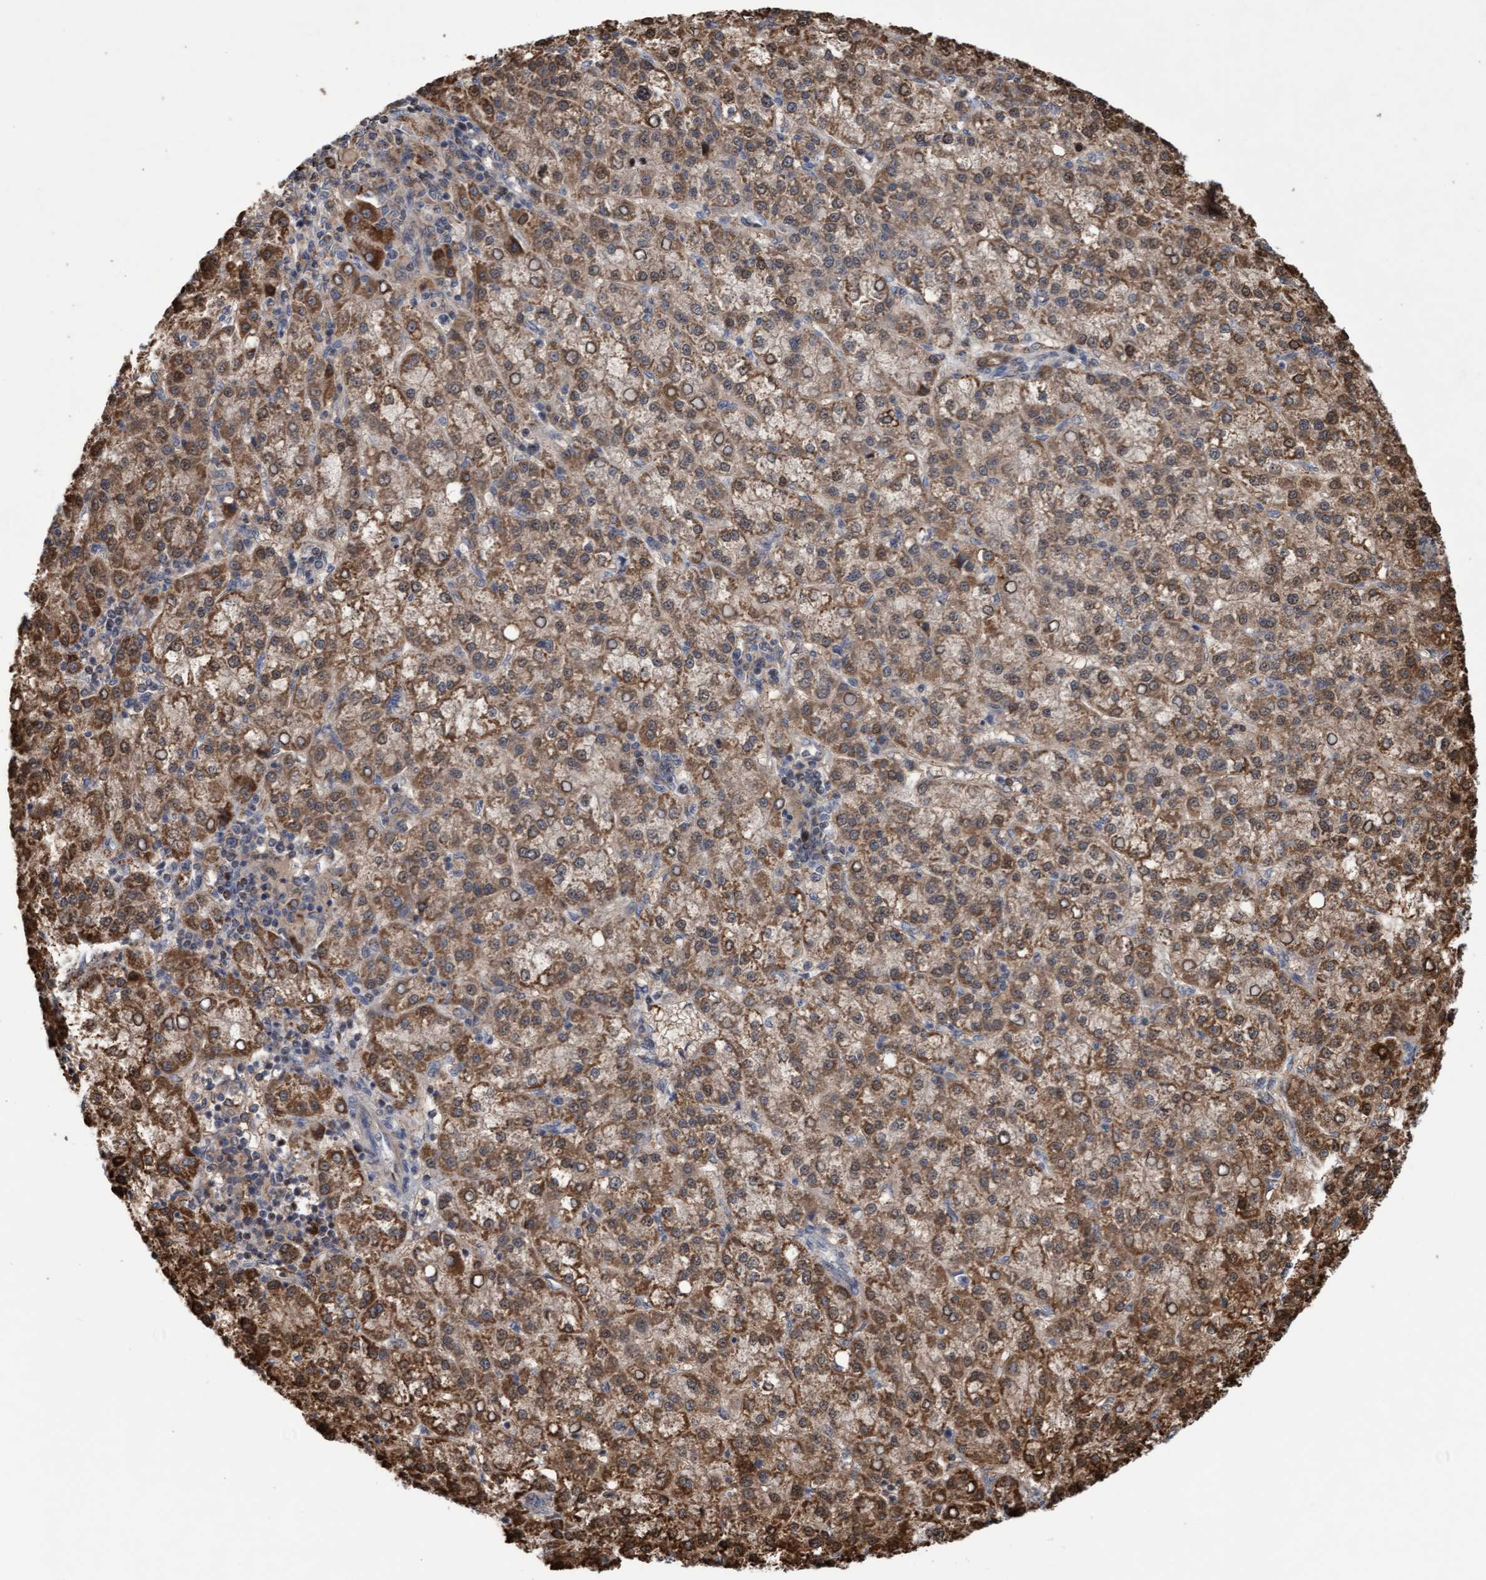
{"staining": {"intensity": "weak", "quantity": ">75%", "location": "cytoplasmic/membranous"}, "tissue": "liver cancer", "cell_type": "Tumor cells", "image_type": "cancer", "snomed": [{"axis": "morphology", "description": "Carcinoma, Hepatocellular, NOS"}, {"axis": "topography", "description": "Liver"}], "caption": "Immunohistochemistry histopathology image of neoplastic tissue: human liver cancer stained using IHC displays low levels of weak protein expression localized specifically in the cytoplasmic/membranous of tumor cells, appearing as a cytoplasmic/membranous brown color.", "gene": "PECR", "patient": {"sex": "female", "age": 58}}